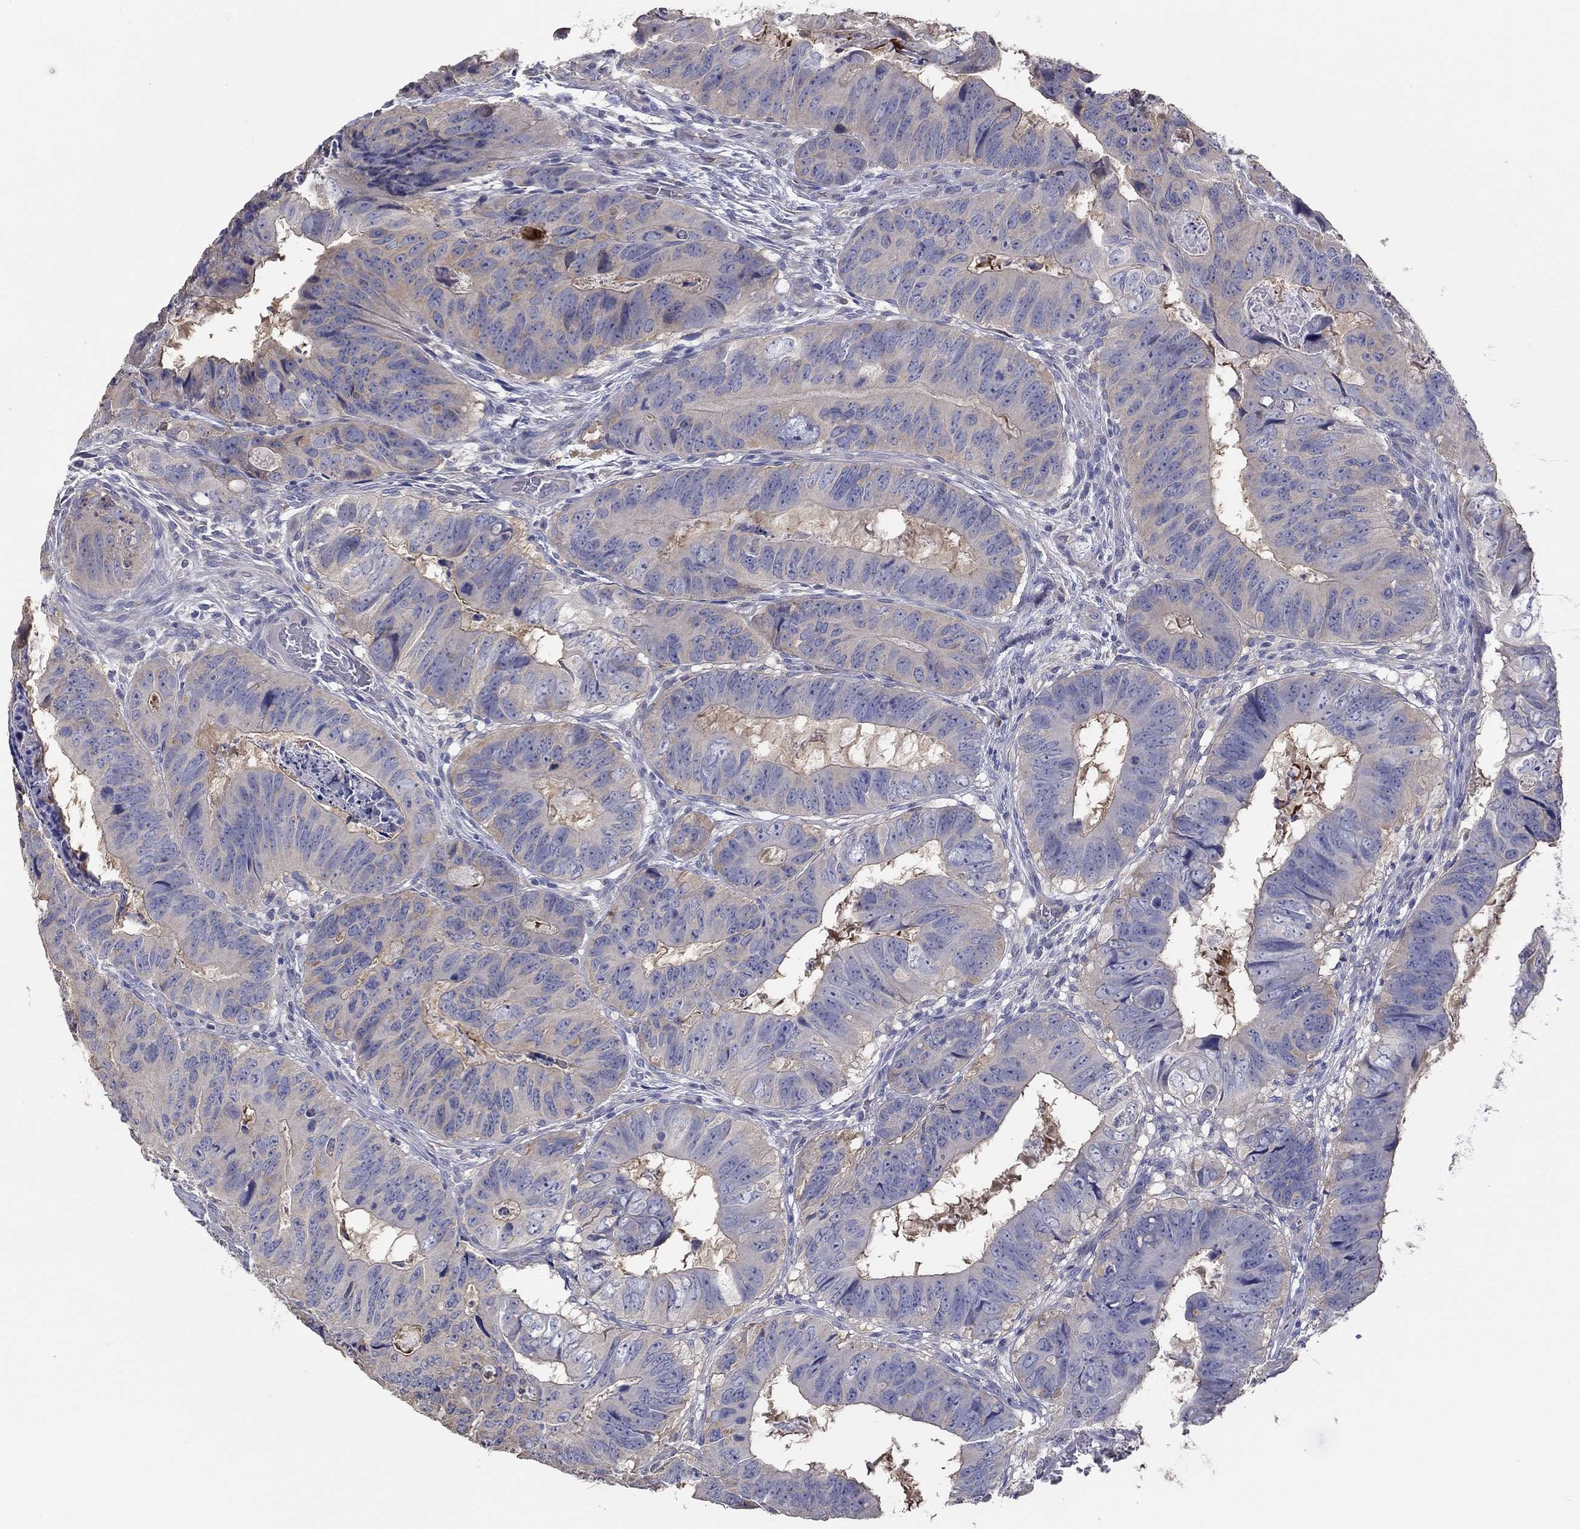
{"staining": {"intensity": "weak", "quantity": "<25%", "location": "cytoplasmic/membranous"}, "tissue": "colorectal cancer", "cell_type": "Tumor cells", "image_type": "cancer", "snomed": [{"axis": "morphology", "description": "Adenocarcinoma, NOS"}, {"axis": "topography", "description": "Colon"}], "caption": "Immunohistochemical staining of colorectal cancer exhibits no significant staining in tumor cells.", "gene": "DOCK3", "patient": {"sex": "male", "age": 79}}